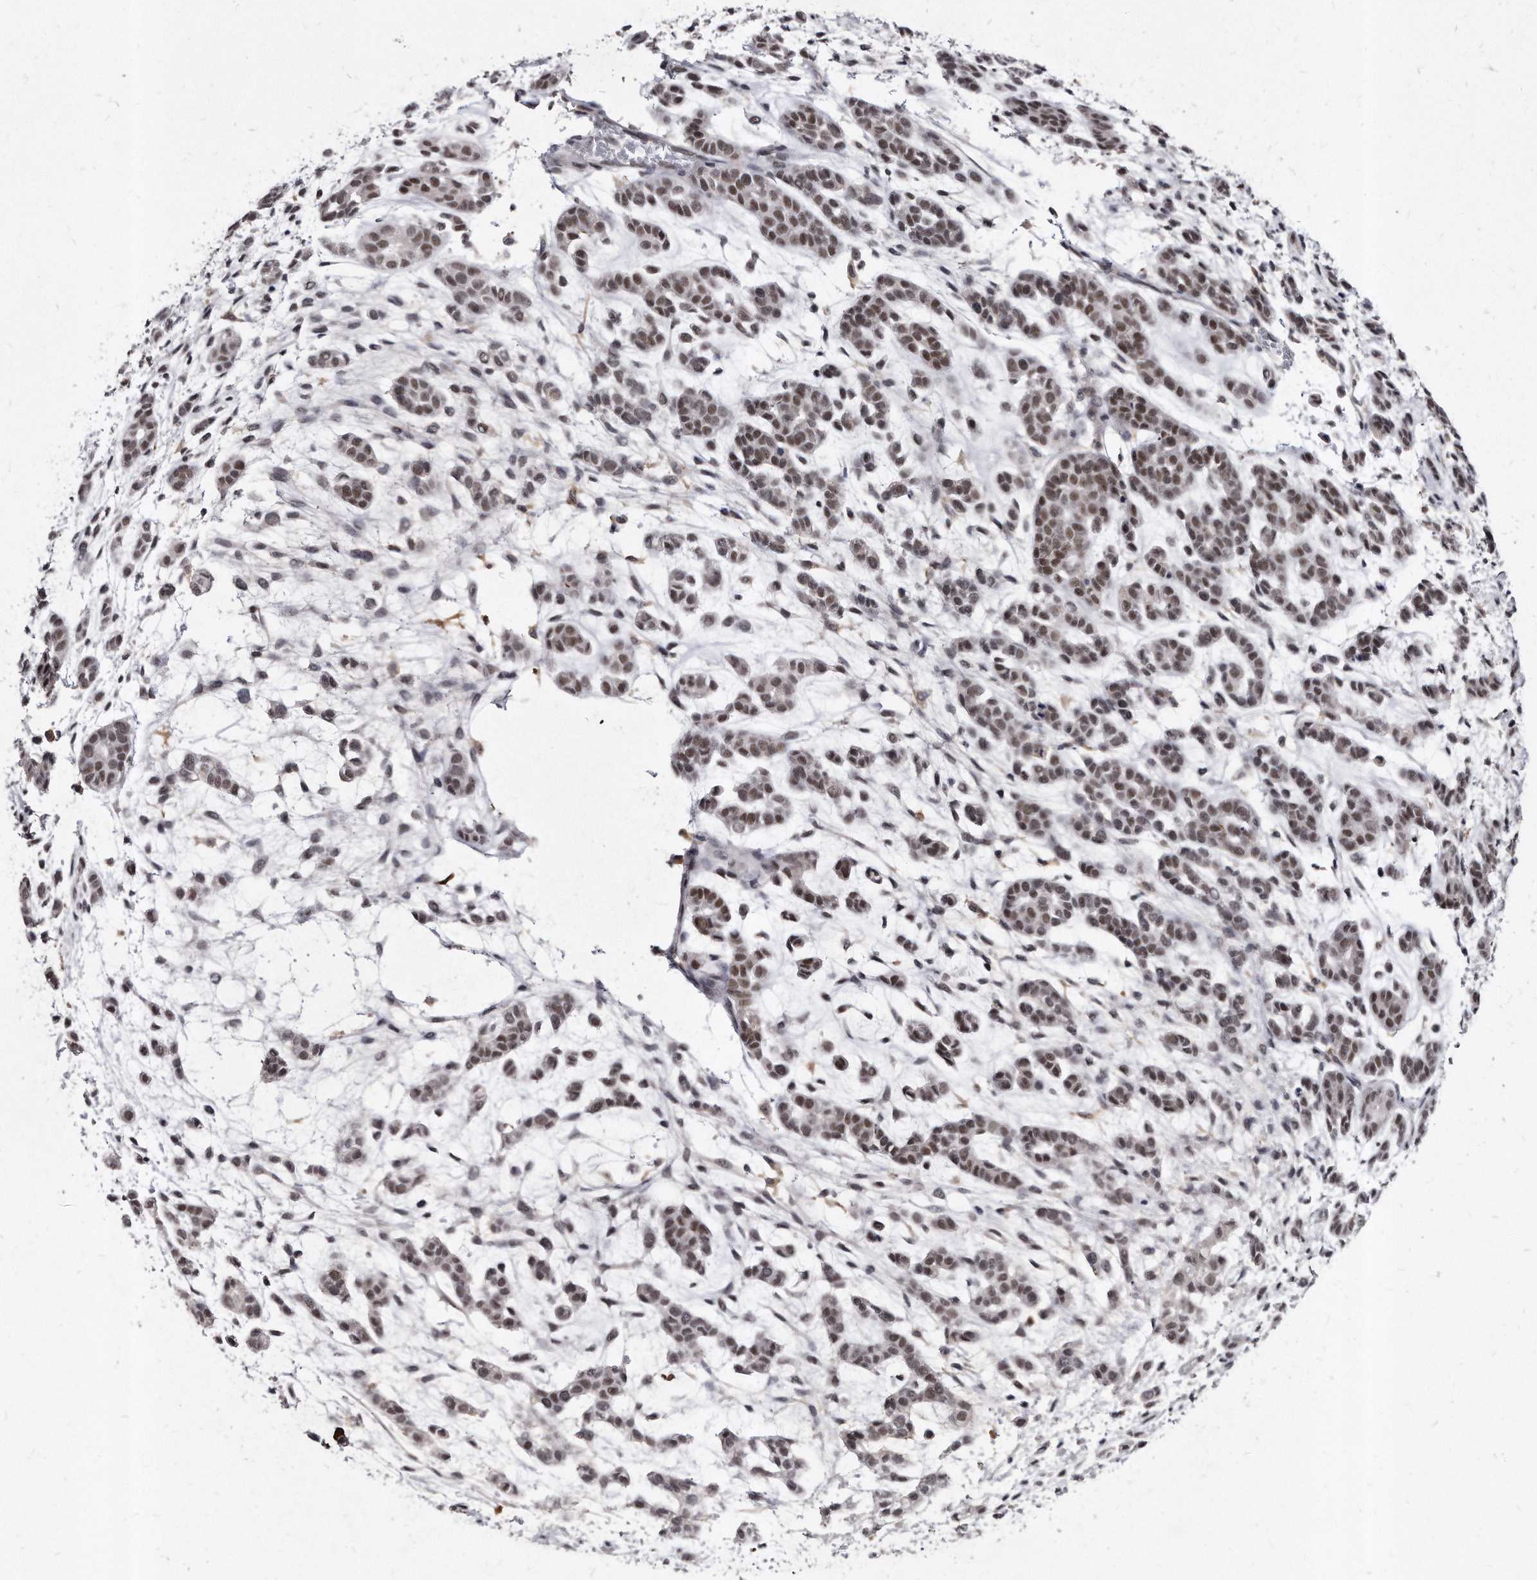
{"staining": {"intensity": "weak", "quantity": ">75%", "location": "nuclear"}, "tissue": "head and neck cancer", "cell_type": "Tumor cells", "image_type": "cancer", "snomed": [{"axis": "morphology", "description": "Adenocarcinoma, NOS"}, {"axis": "morphology", "description": "Adenoma, NOS"}, {"axis": "topography", "description": "Head-Neck"}], "caption": "Tumor cells reveal weak nuclear expression in approximately >75% of cells in adenocarcinoma (head and neck).", "gene": "KLHDC3", "patient": {"sex": "female", "age": 55}}